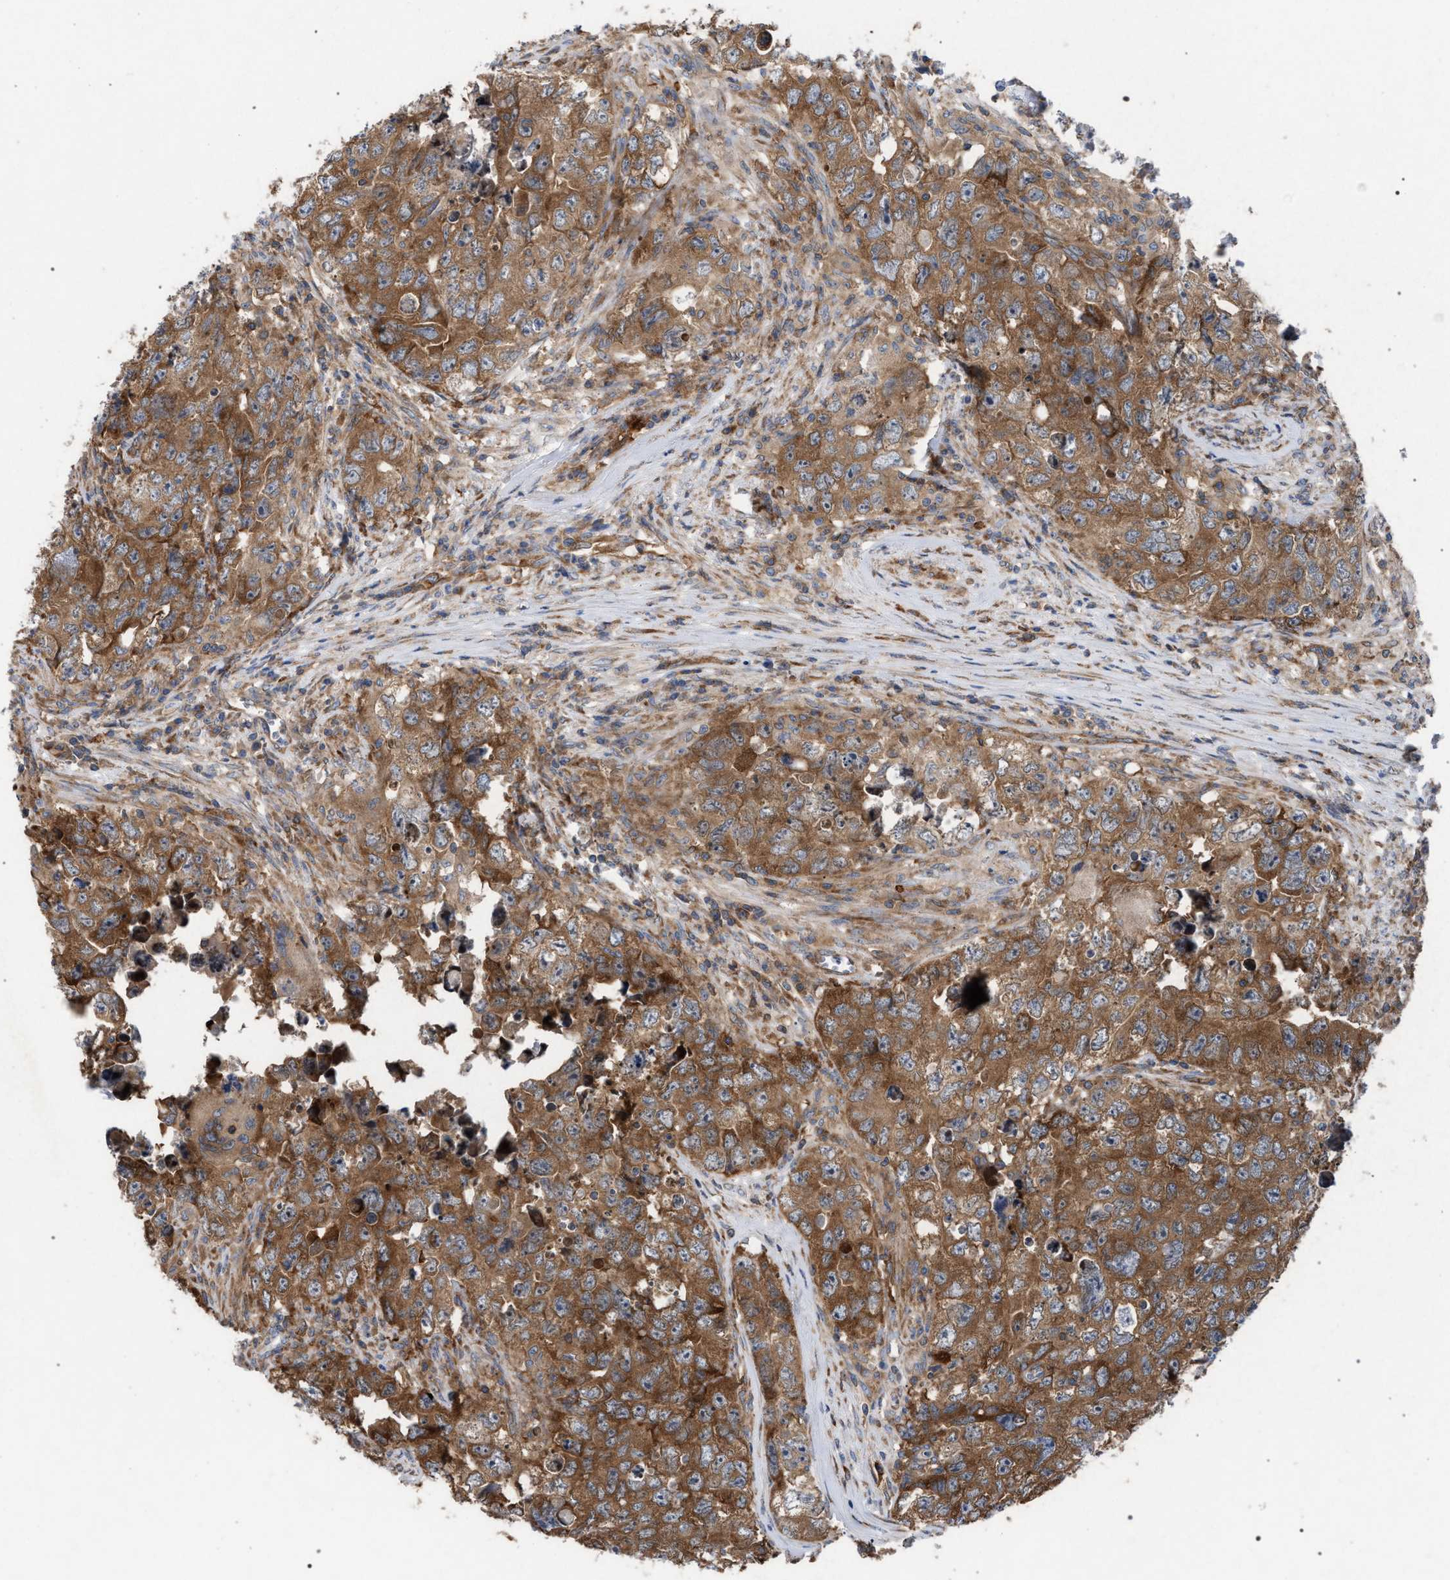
{"staining": {"intensity": "moderate", "quantity": ">75%", "location": "cytoplasmic/membranous"}, "tissue": "testis cancer", "cell_type": "Tumor cells", "image_type": "cancer", "snomed": [{"axis": "morphology", "description": "Seminoma, NOS"}, {"axis": "morphology", "description": "Carcinoma, Embryonal, NOS"}, {"axis": "topography", "description": "Testis"}], "caption": "An IHC photomicrograph of tumor tissue is shown. Protein staining in brown highlights moderate cytoplasmic/membranous positivity in testis cancer (embryonal carcinoma) within tumor cells. Using DAB (brown) and hematoxylin (blue) stains, captured at high magnification using brightfield microscopy.", "gene": "CDR2L", "patient": {"sex": "male", "age": 43}}